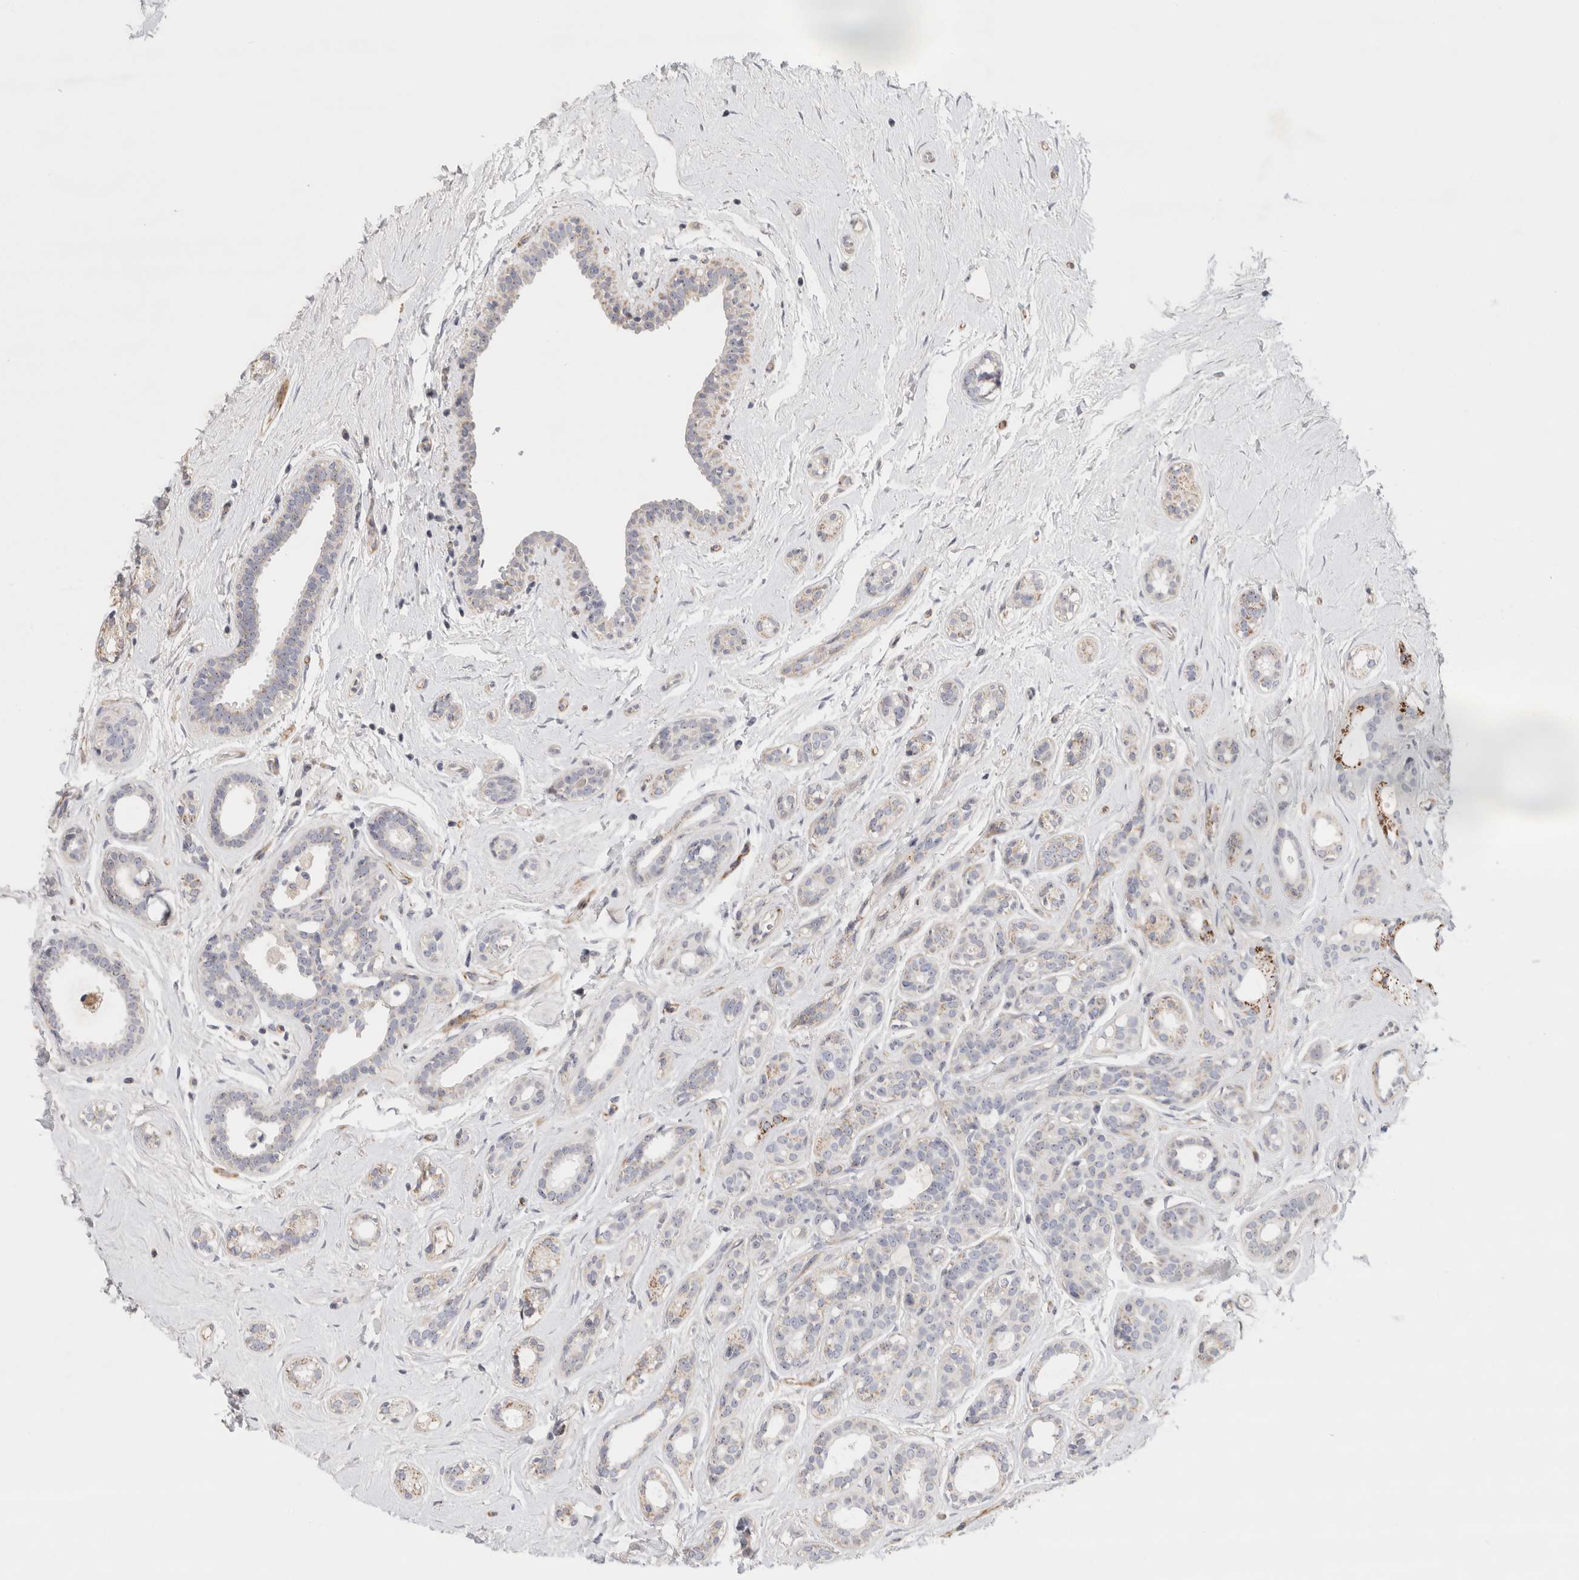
{"staining": {"intensity": "negative", "quantity": "none", "location": "none"}, "tissue": "breast cancer", "cell_type": "Tumor cells", "image_type": "cancer", "snomed": [{"axis": "morphology", "description": "Duct carcinoma"}, {"axis": "topography", "description": "Breast"}], "caption": "A histopathology image of breast infiltrating ductal carcinoma stained for a protein displays no brown staining in tumor cells.", "gene": "ECHDC2", "patient": {"sex": "female", "age": 55}}